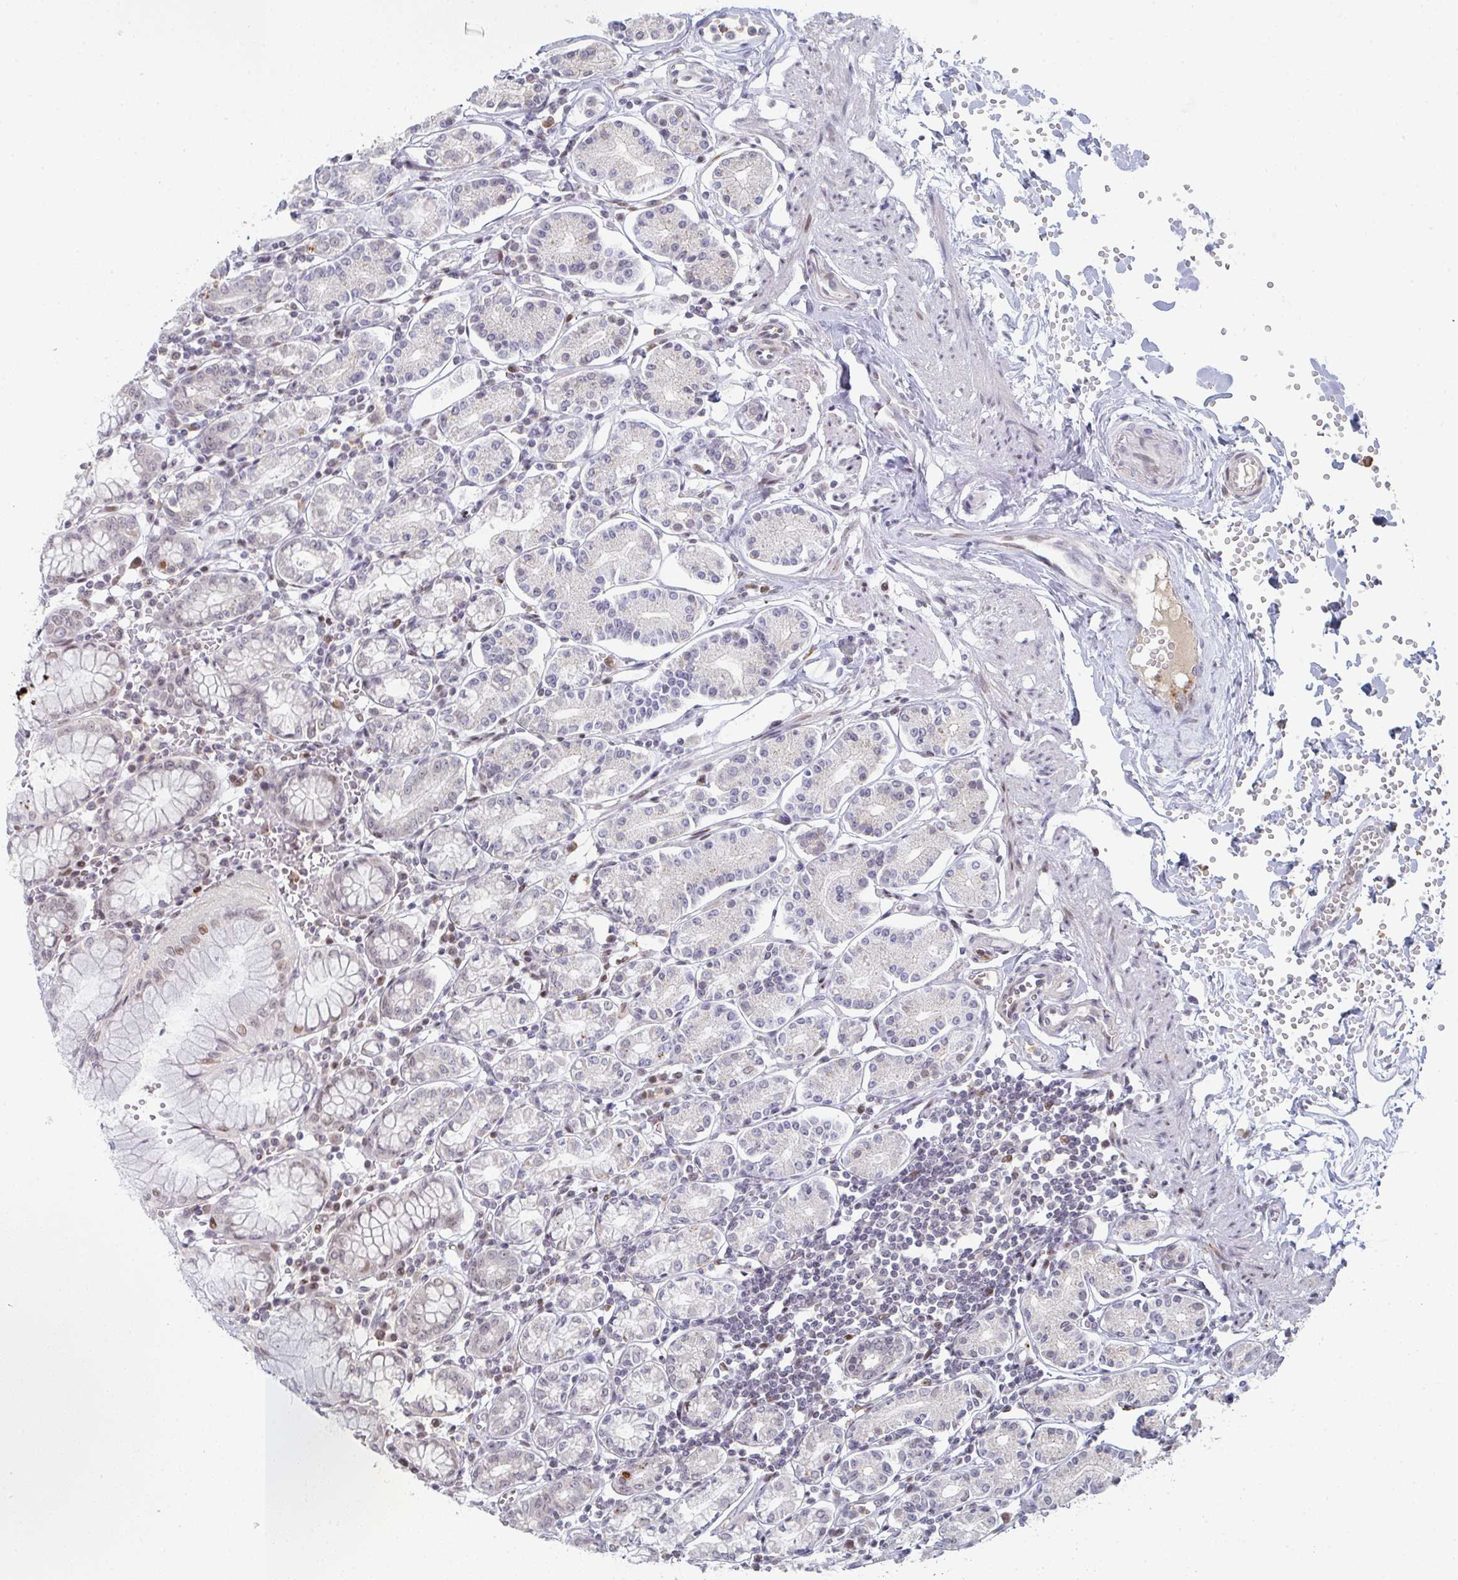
{"staining": {"intensity": "moderate", "quantity": "<25%", "location": "nuclear"}, "tissue": "stomach", "cell_type": "Glandular cells", "image_type": "normal", "snomed": [{"axis": "morphology", "description": "Normal tissue, NOS"}, {"axis": "topography", "description": "Stomach"}], "caption": "Immunohistochemical staining of benign human stomach demonstrates moderate nuclear protein positivity in about <25% of glandular cells. The staining was performed using DAB to visualize the protein expression in brown, while the nuclei were stained in blue with hematoxylin (Magnification: 20x).", "gene": "LIN54", "patient": {"sex": "female", "age": 62}}